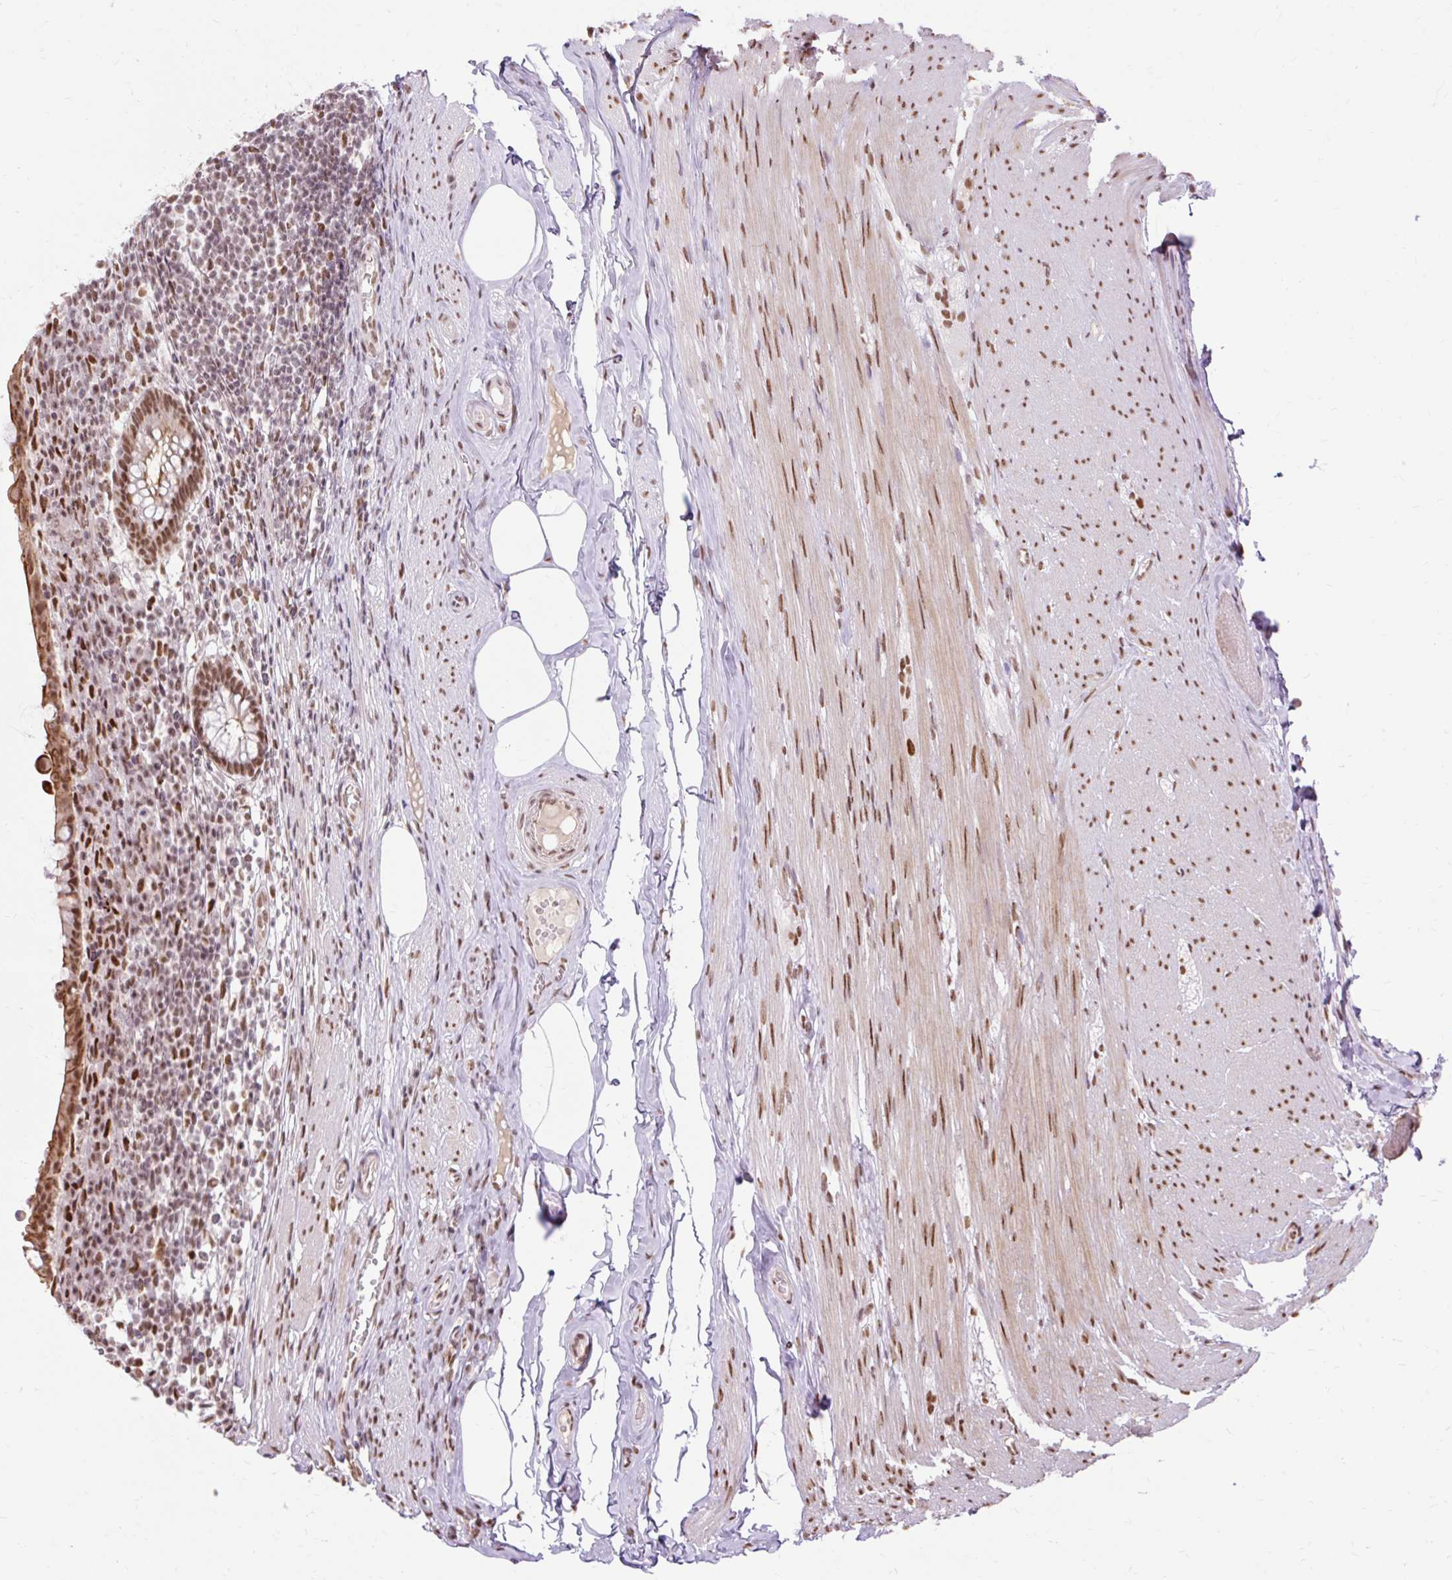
{"staining": {"intensity": "strong", "quantity": ">75%", "location": "cytoplasmic/membranous,nuclear"}, "tissue": "appendix", "cell_type": "Glandular cells", "image_type": "normal", "snomed": [{"axis": "morphology", "description": "Normal tissue, NOS"}, {"axis": "topography", "description": "Appendix"}], "caption": "Immunohistochemical staining of unremarkable human appendix shows strong cytoplasmic/membranous,nuclear protein staining in about >75% of glandular cells. (DAB (3,3'-diaminobenzidine) = brown stain, brightfield microscopy at high magnification).", "gene": "ENSG00000261832", "patient": {"sex": "female", "age": 56}}